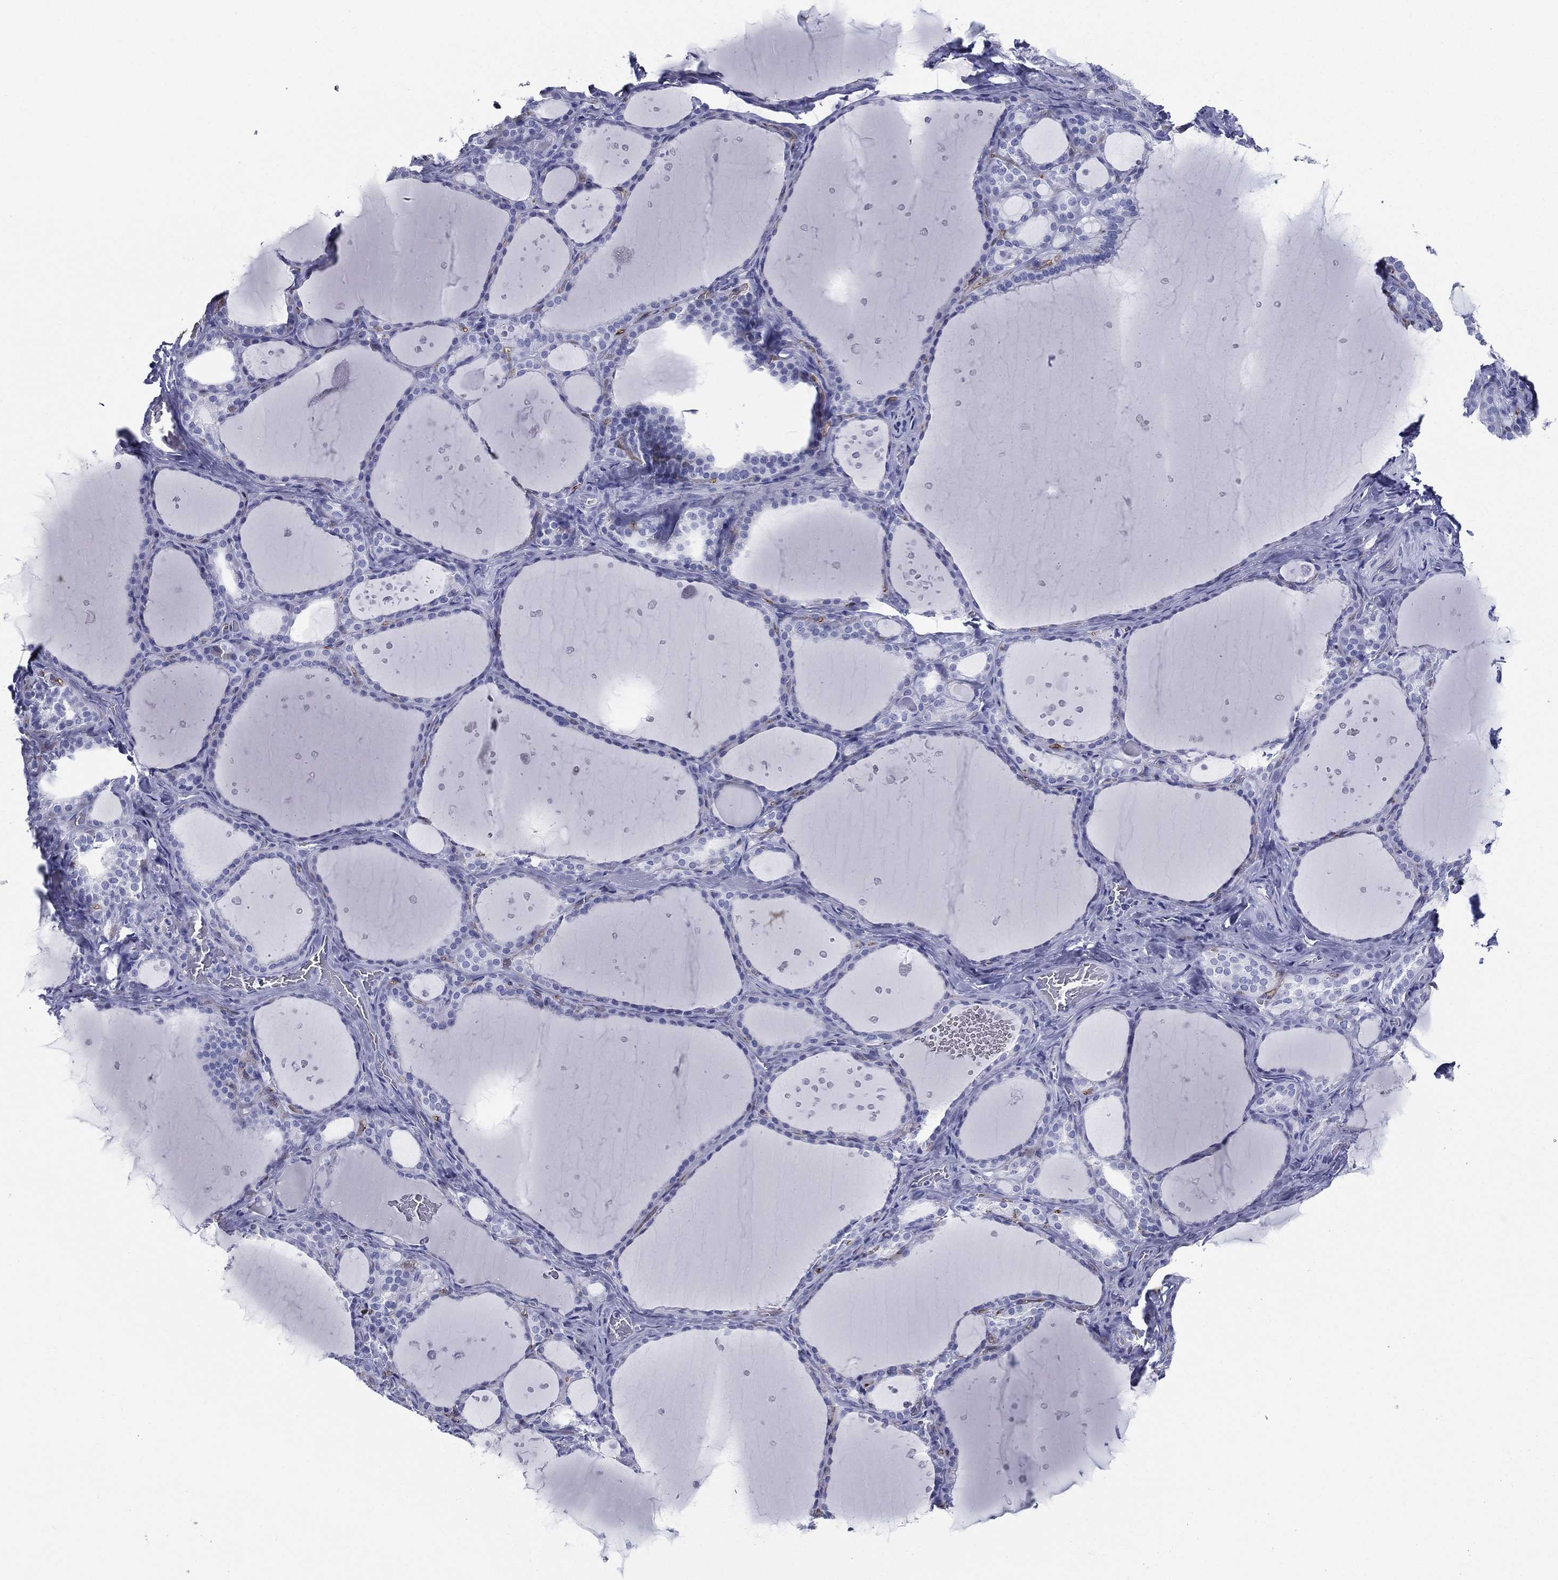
{"staining": {"intensity": "negative", "quantity": "none", "location": "none"}, "tissue": "thyroid gland", "cell_type": "Glandular cells", "image_type": "normal", "snomed": [{"axis": "morphology", "description": "Normal tissue, NOS"}, {"axis": "topography", "description": "Thyroid gland"}], "caption": "Immunohistochemistry photomicrograph of normal thyroid gland: thyroid gland stained with DAB (3,3'-diaminobenzidine) exhibits no significant protein expression in glandular cells.", "gene": "RSPH4A", "patient": {"sex": "male", "age": 63}}